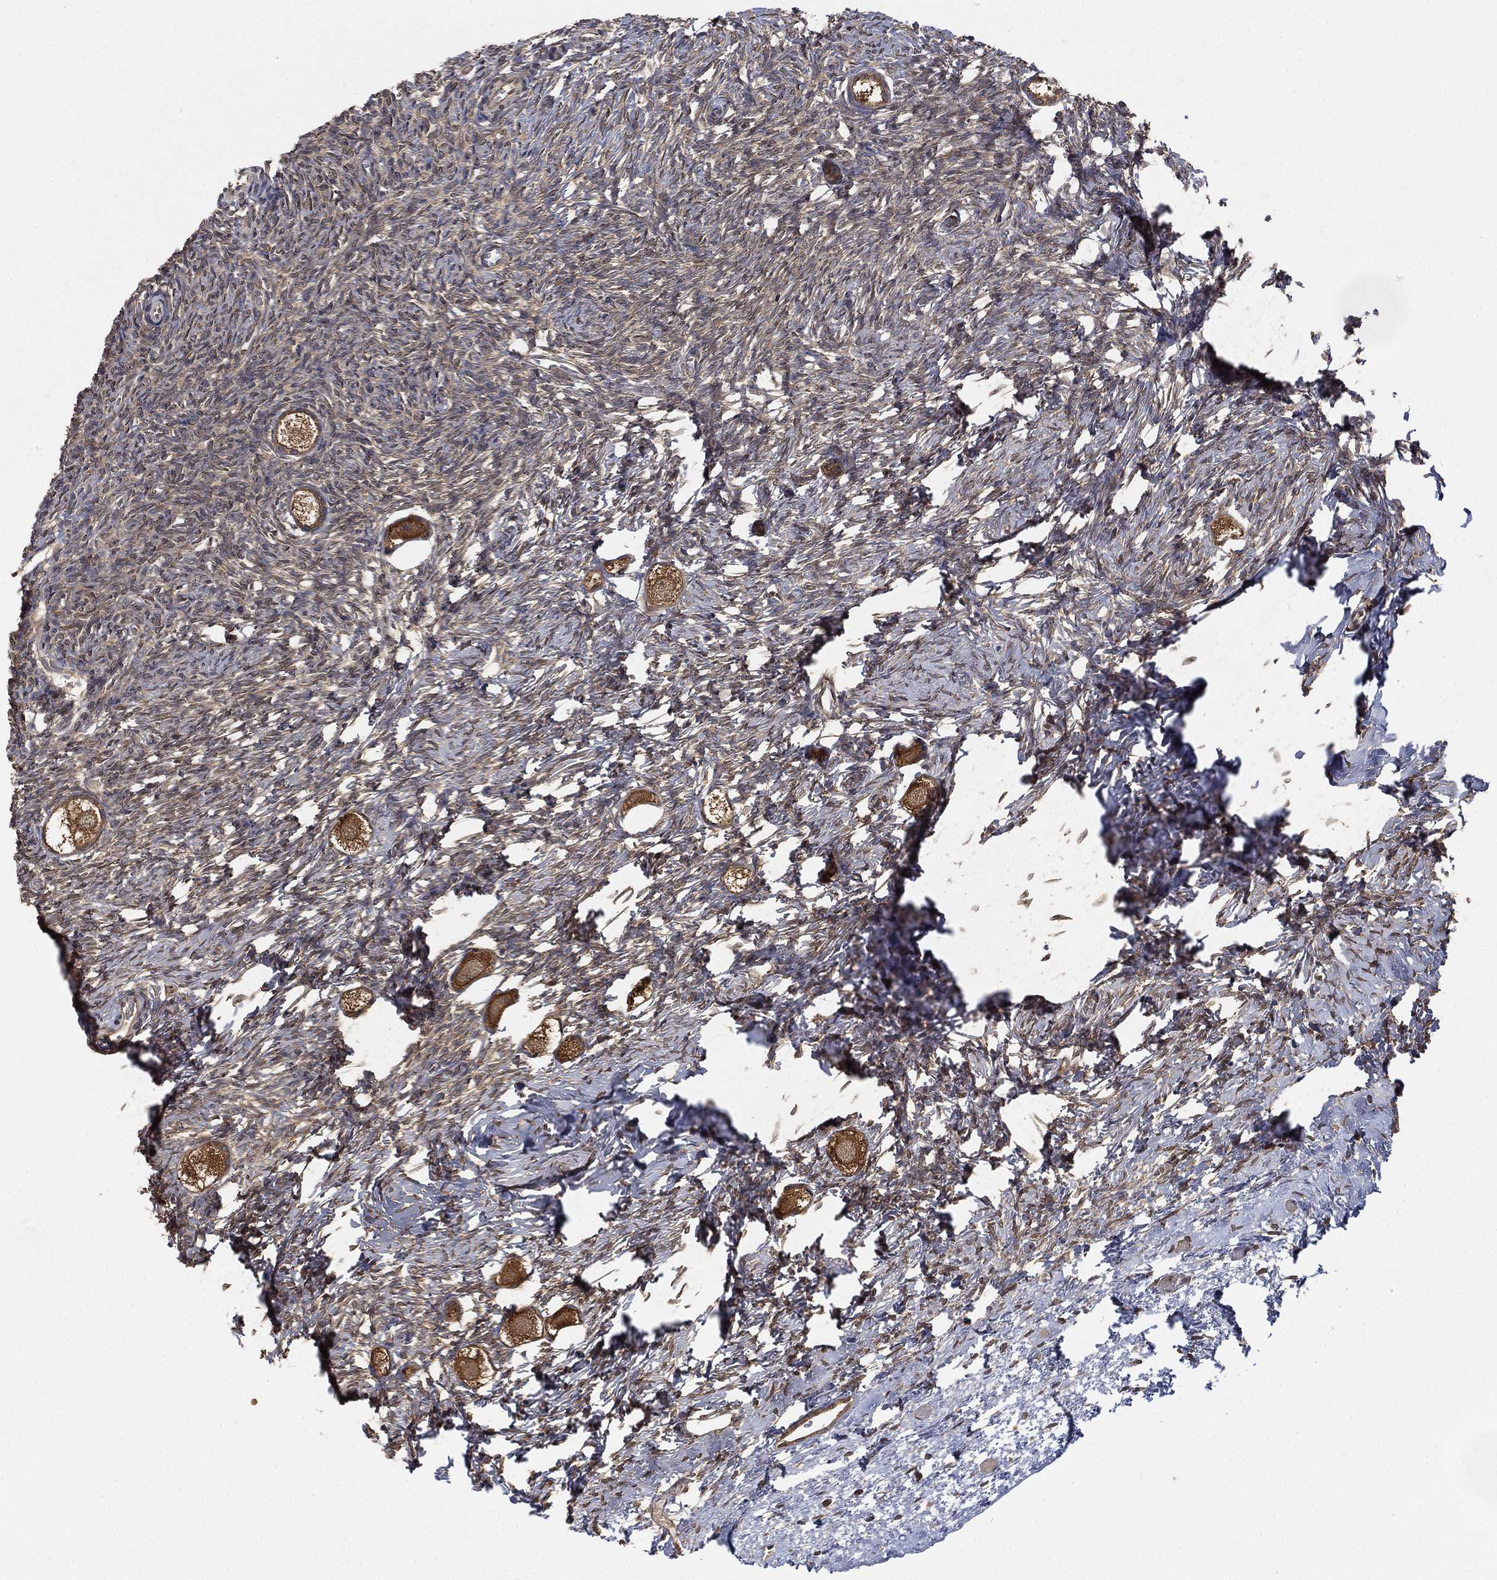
{"staining": {"intensity": "strong", "quantity": "25%-75%", "location": "cytoplasmic/membranous"}, "tissue": "ovary", "cell_type": "Follicle cells", "image_type": "normal", "snomed": [{"axis": "morphology", "description": "Normal tissue, NOS"}, {"axis": "topography", "description": "Ovary"}], "caption": "Approximately 25%-75% of follicle cells in unremarkable ovary reveal strong cytoplasmic/membranous protein positivity as visualized by brown immunohistochemical staining.", "gene": "UBA5", "patient": {"sex": "female", "age": 27}}